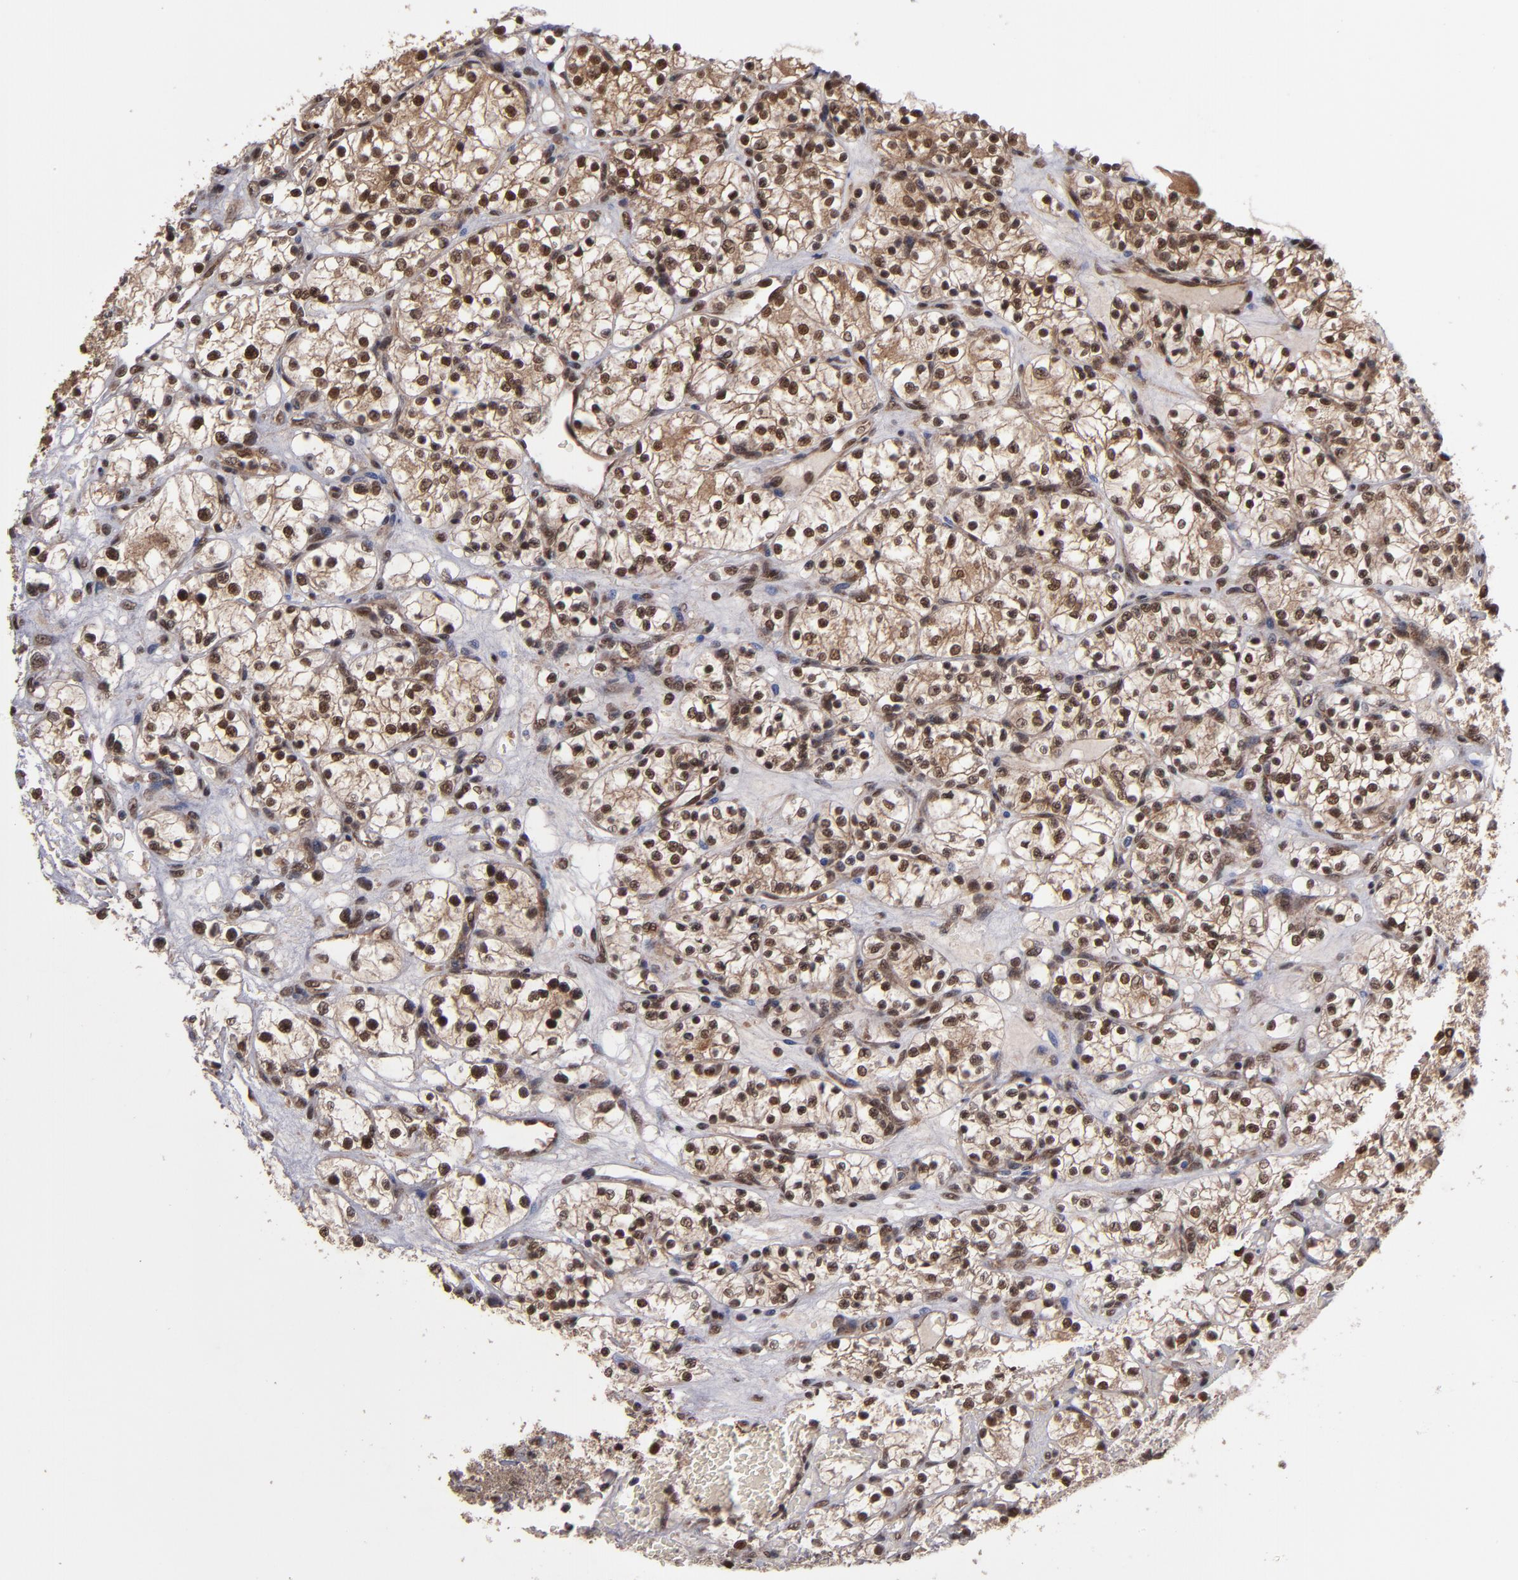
{"staining": {"intensity": "weak", "quantity": ">75%", "location": "cytoplasmic/membranous,nuclear"}, "tissue": "renal cancer", "cell_type": "Tumor cells", "image_type": "cancer", "snomed": [{"axis": "morphology", "description": "Adenocarcinoma, NOS"}, {"axis": "topography", "description": "Kidney"}], "caption": "Protein analysis of renal cancer (adenocarcinoma) tissue shows weak cytoplasmic/membranous and nuclear staining in about >75% of tumor cells.", "gene": "CUL5", "patient": {"sex": "female", "age": 60}}